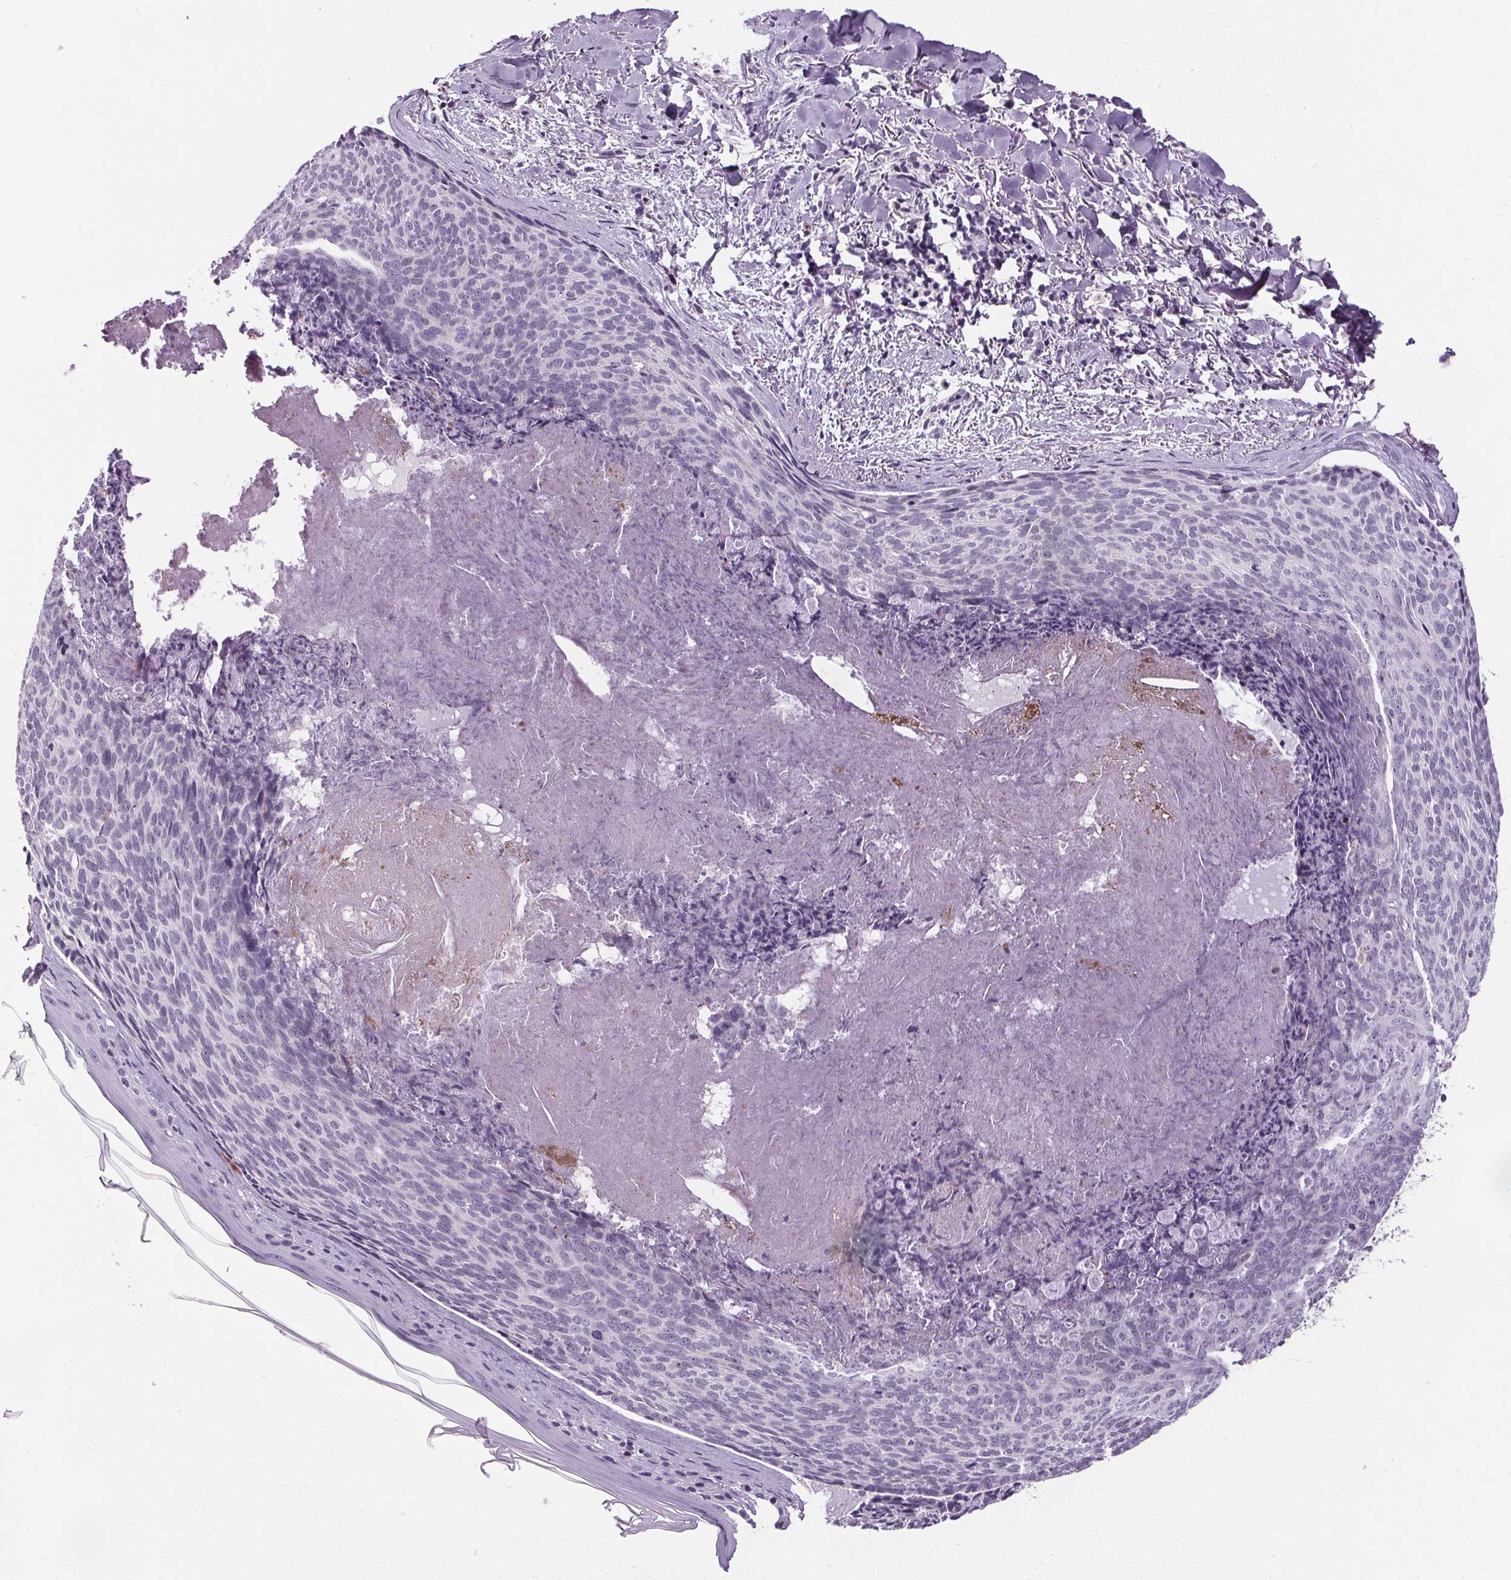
{"staining": {"intensity": "negative", "quantity": "none", "location": "none"}, "tissue": "skin cancer", "cell_type": "Tumor cells", "image_type": "cancer", "snomed": [{"axis": "morphology", "description": "Basal cell carcinoma"}, {"axis": "topography", "description": "Skin"}], "caption": "Skin cancer (basal cell carcinoma) stained for a protein using immunohistochemistry (IHC) shows no expression tumor cells.", "gene": "TMEM240", "patient": {"sex": "female", "age": 82}}